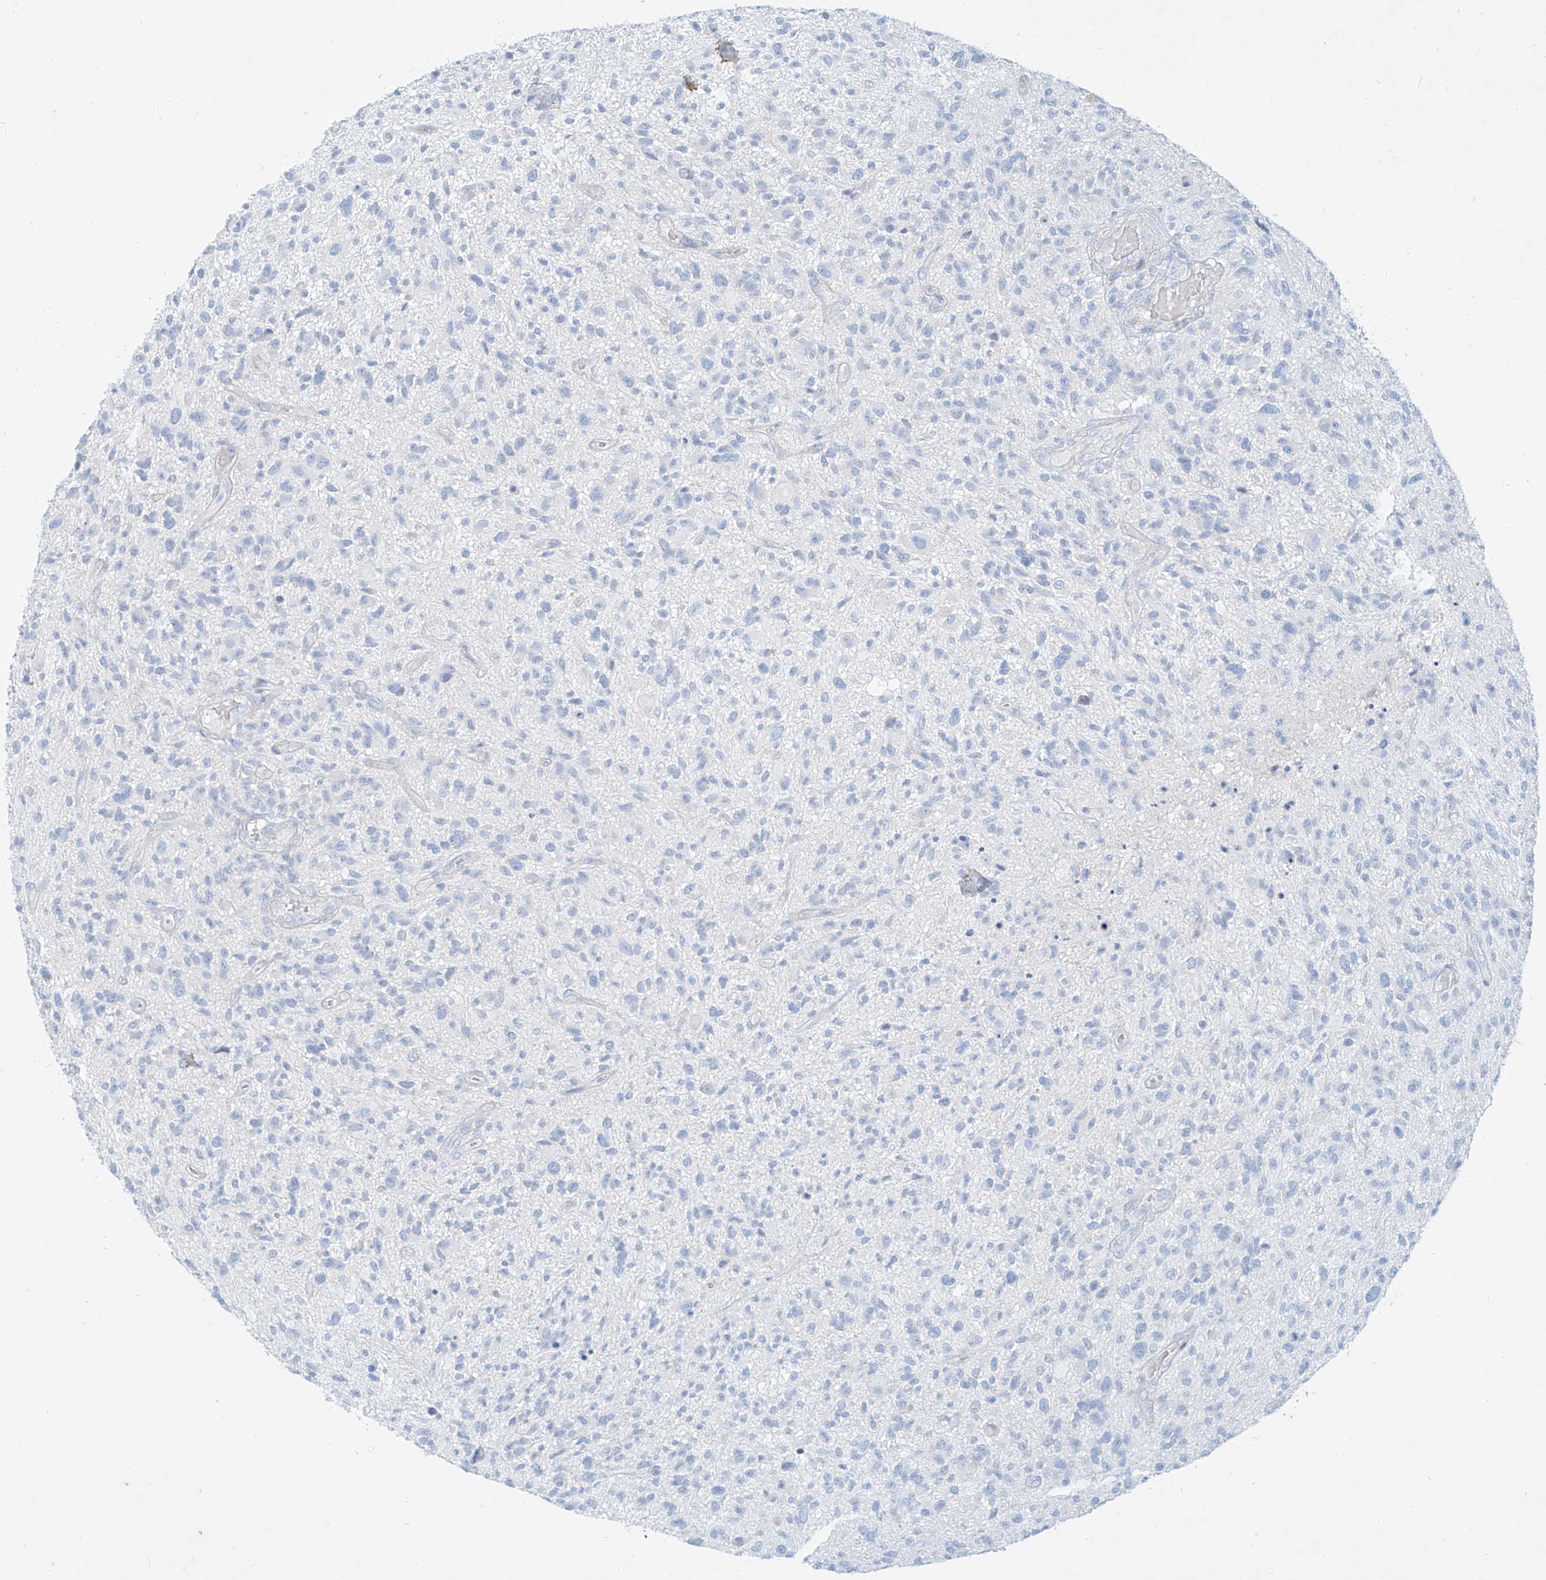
{"staining": {"intensity": "negative", "quantity": "none", "location": "none"}, "tissue": "glioma", "cell_type": "Tumor cells", "image_type": "cancer", "snomed": [{"axis": "morphology", "description": "Glioma, malignant, High grade"}, {"axis": "topography", "description": "Brain"}], "caption": "This is an immunohistochemistry (IHC) micrograph of glioma. There is no expression in tumor cells.", "gene": "AJM1", "patient": {"sex": "male", "age": 47}}